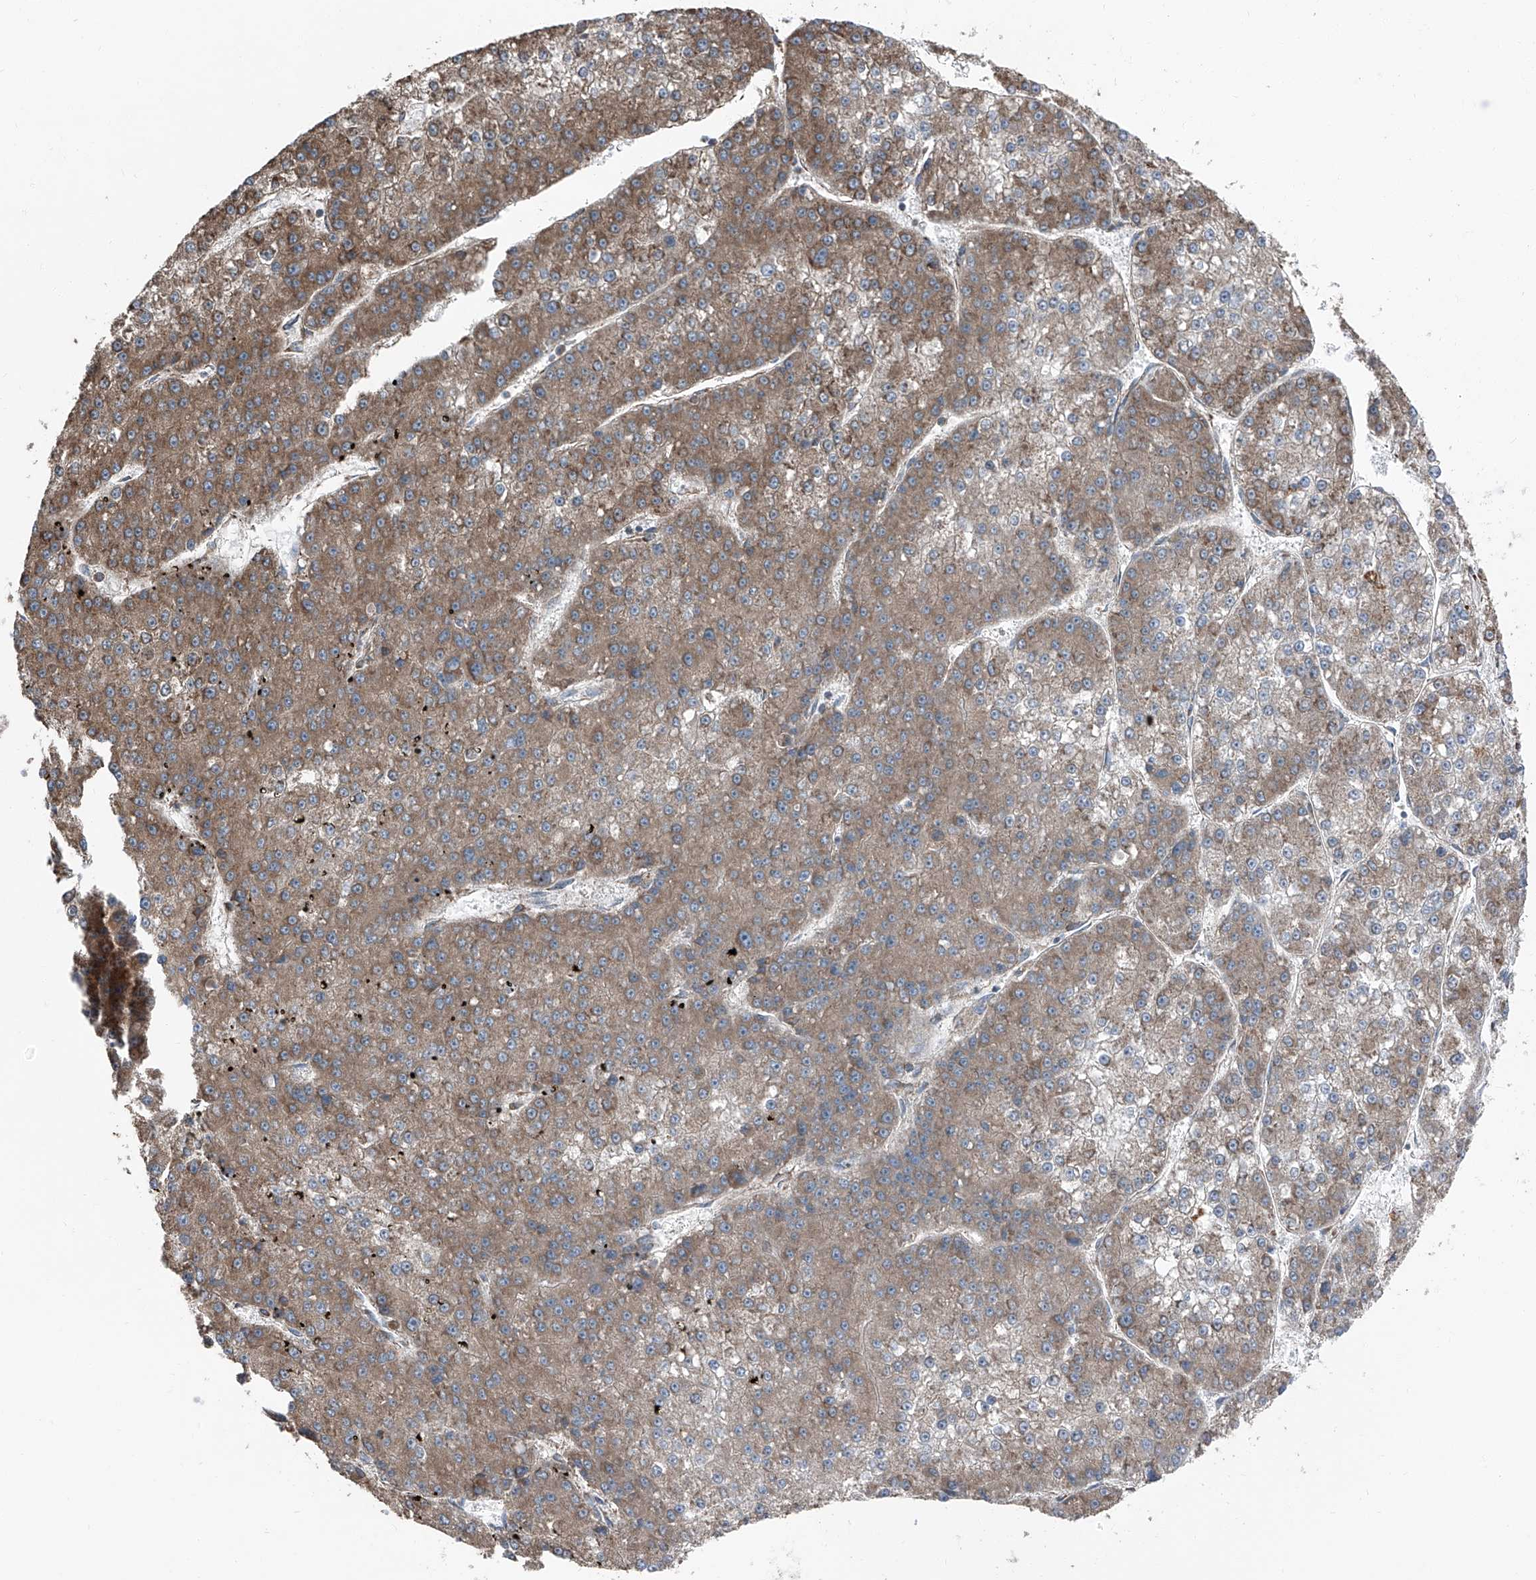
{"staining": {"intensity": "moderate", "quantity": ">75%", "location": "cytoplasmic/membranous"}, "tissue": "liver cancer", "cell_type": "Tumor cells", "image_type": "cancer", "snomed": [{"axis": "morphology", "description": "Carcinoma, Hepatocellular, NOS"}, {"axis": "topography", "description": "Liver"}], "caption": "The photomicrograph demonstrates a brown stain indicating the presence of a protein in the cytoplasmic/membranous of tumor cells in hepatocellular carcinoma (liver). Using DAB (brown) and hematoxylin (blue) stains, captured at high magnification using brightfield microscopy.", "gene": "LIMK1", "patient": {"sex": "female", "age": 73}}